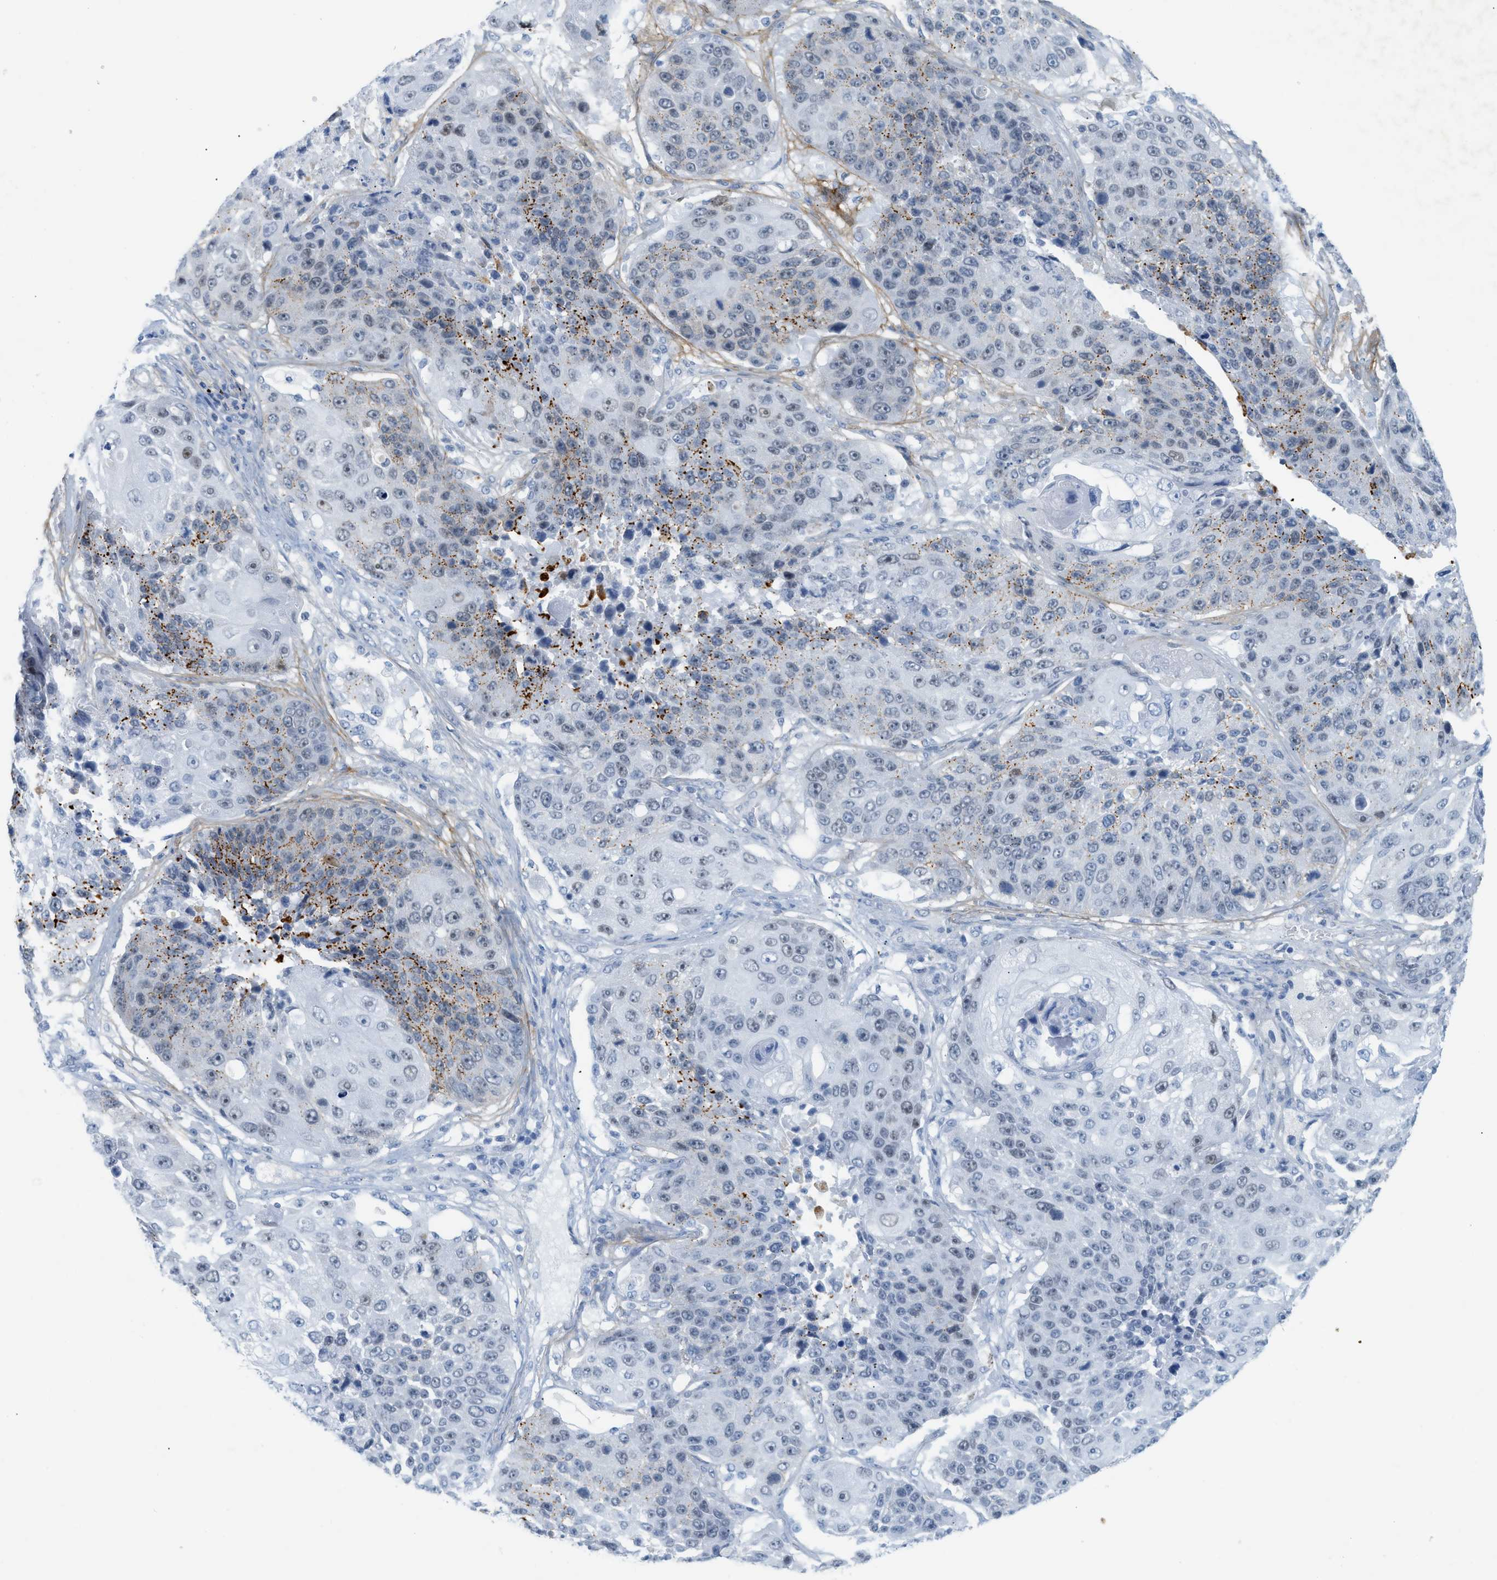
{"staining": {"intensity": "strong", "quantity": "<25%", "location": "cytoplasmic/membranous"}, "tissue": "lung cancer", "cell_type": "Tumor cells", "image_type": "cancer", "snomed": [{"axis": "morphology", "description": "Squamous cell carcinoma, NOS"}, {"axis": "topography", "description": "Lung"}], "caption": "Immunohistochemical staining of lung squamous cell carcinoma exhibits medium levels of strong cytoplasmic/membranous protein staining in approximately <25% of tumor cells.", "gene": "HLTF", "patient": {"sex": "male", "age": 61}}